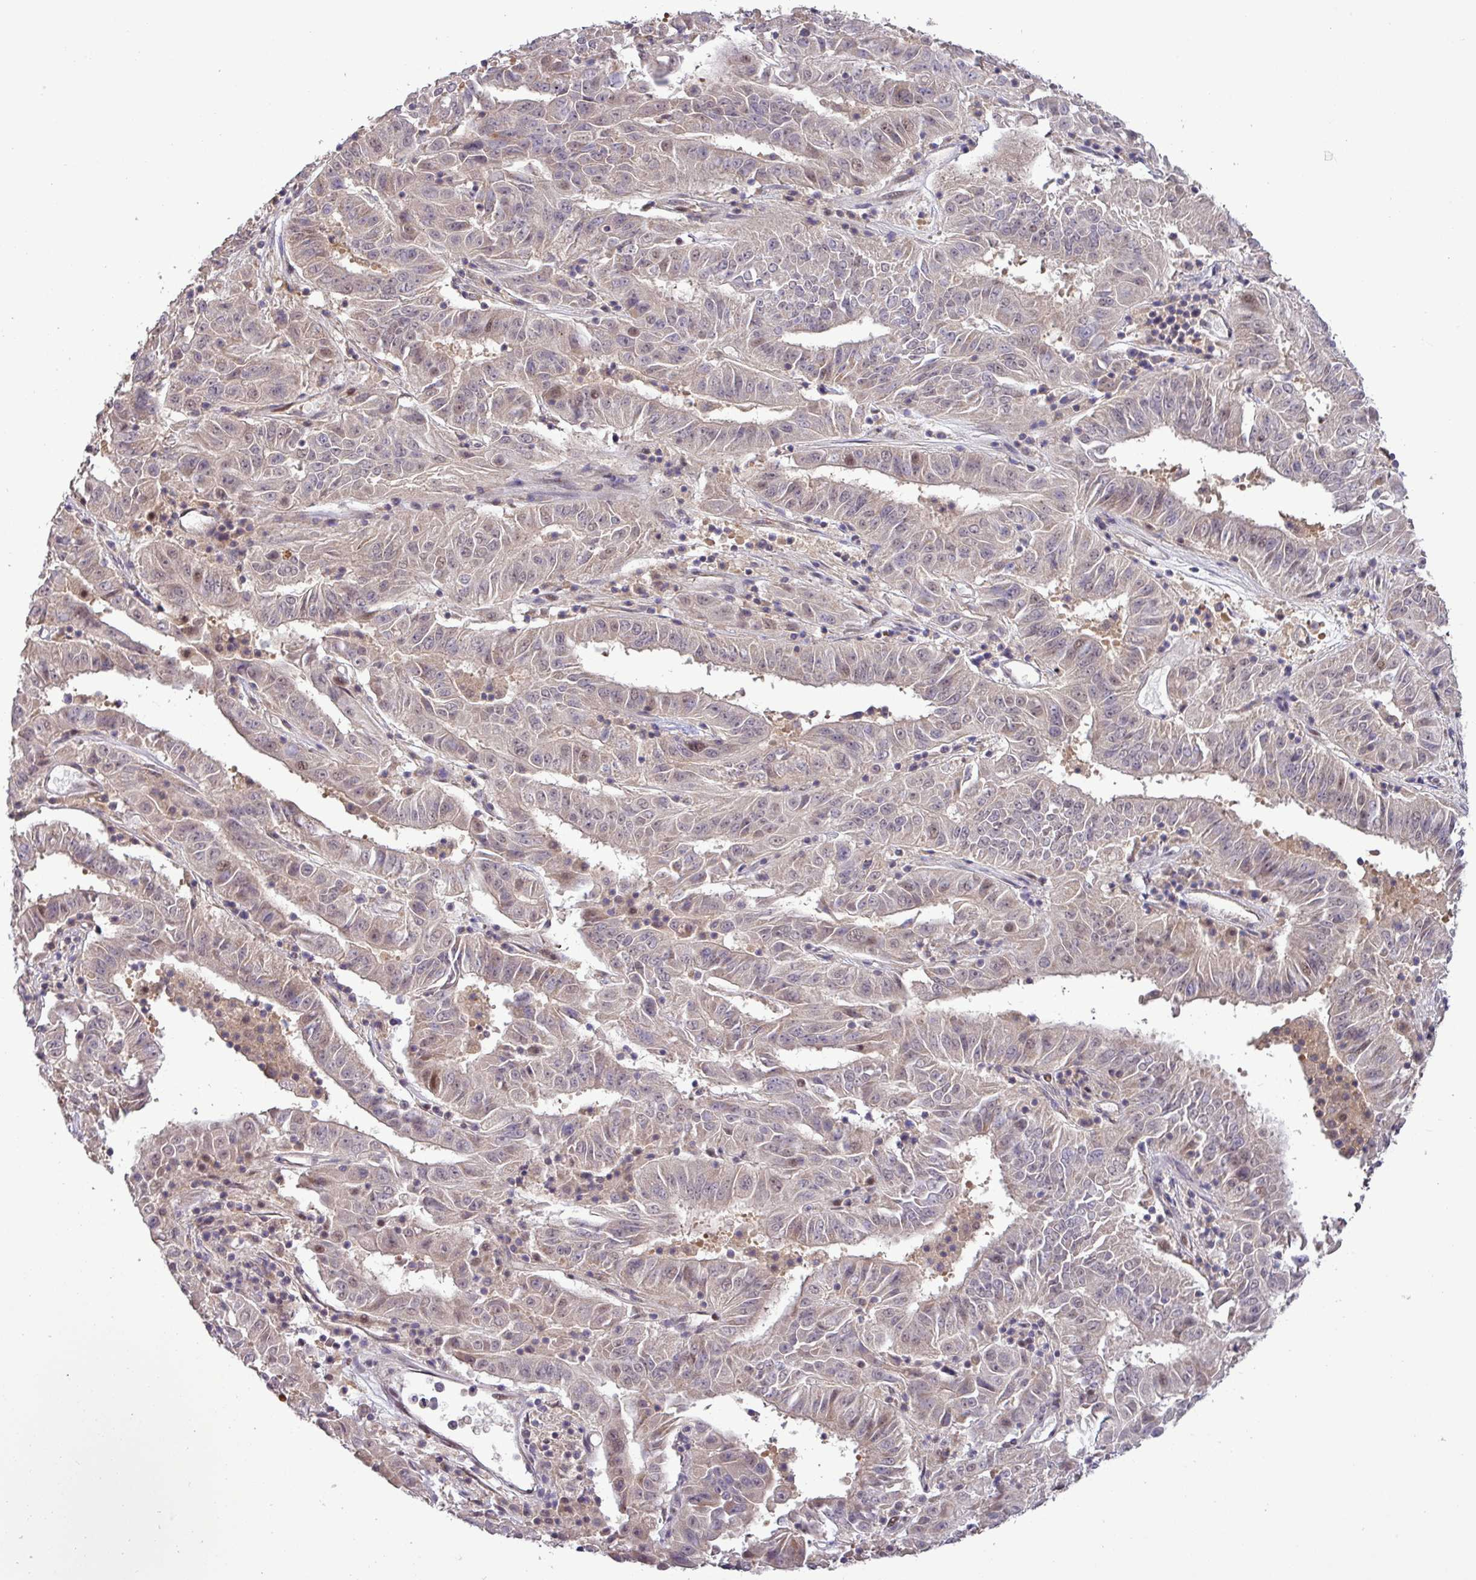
{"staining": {"intensity": "weak", "quantity": "<25%", "location": "cytoplasmic/membranous,nuclear"}, "tissue": "pancreatic cancer", "cell_type": "Tumor cells", "image_type": "cancer", "snomed": [{"axis": "morphology", "description": "Adenocarcinoma, NOS"}, {"axis": "topography", "description": "Pancreas"}], "caption": "This is an IHC photomicrograph of human pancreatic cancer (adenocarcinoma). There is no staining in tumor cells.", "gene": "RIPPLY1", "patient": {"sex": "male", "age": 63}}